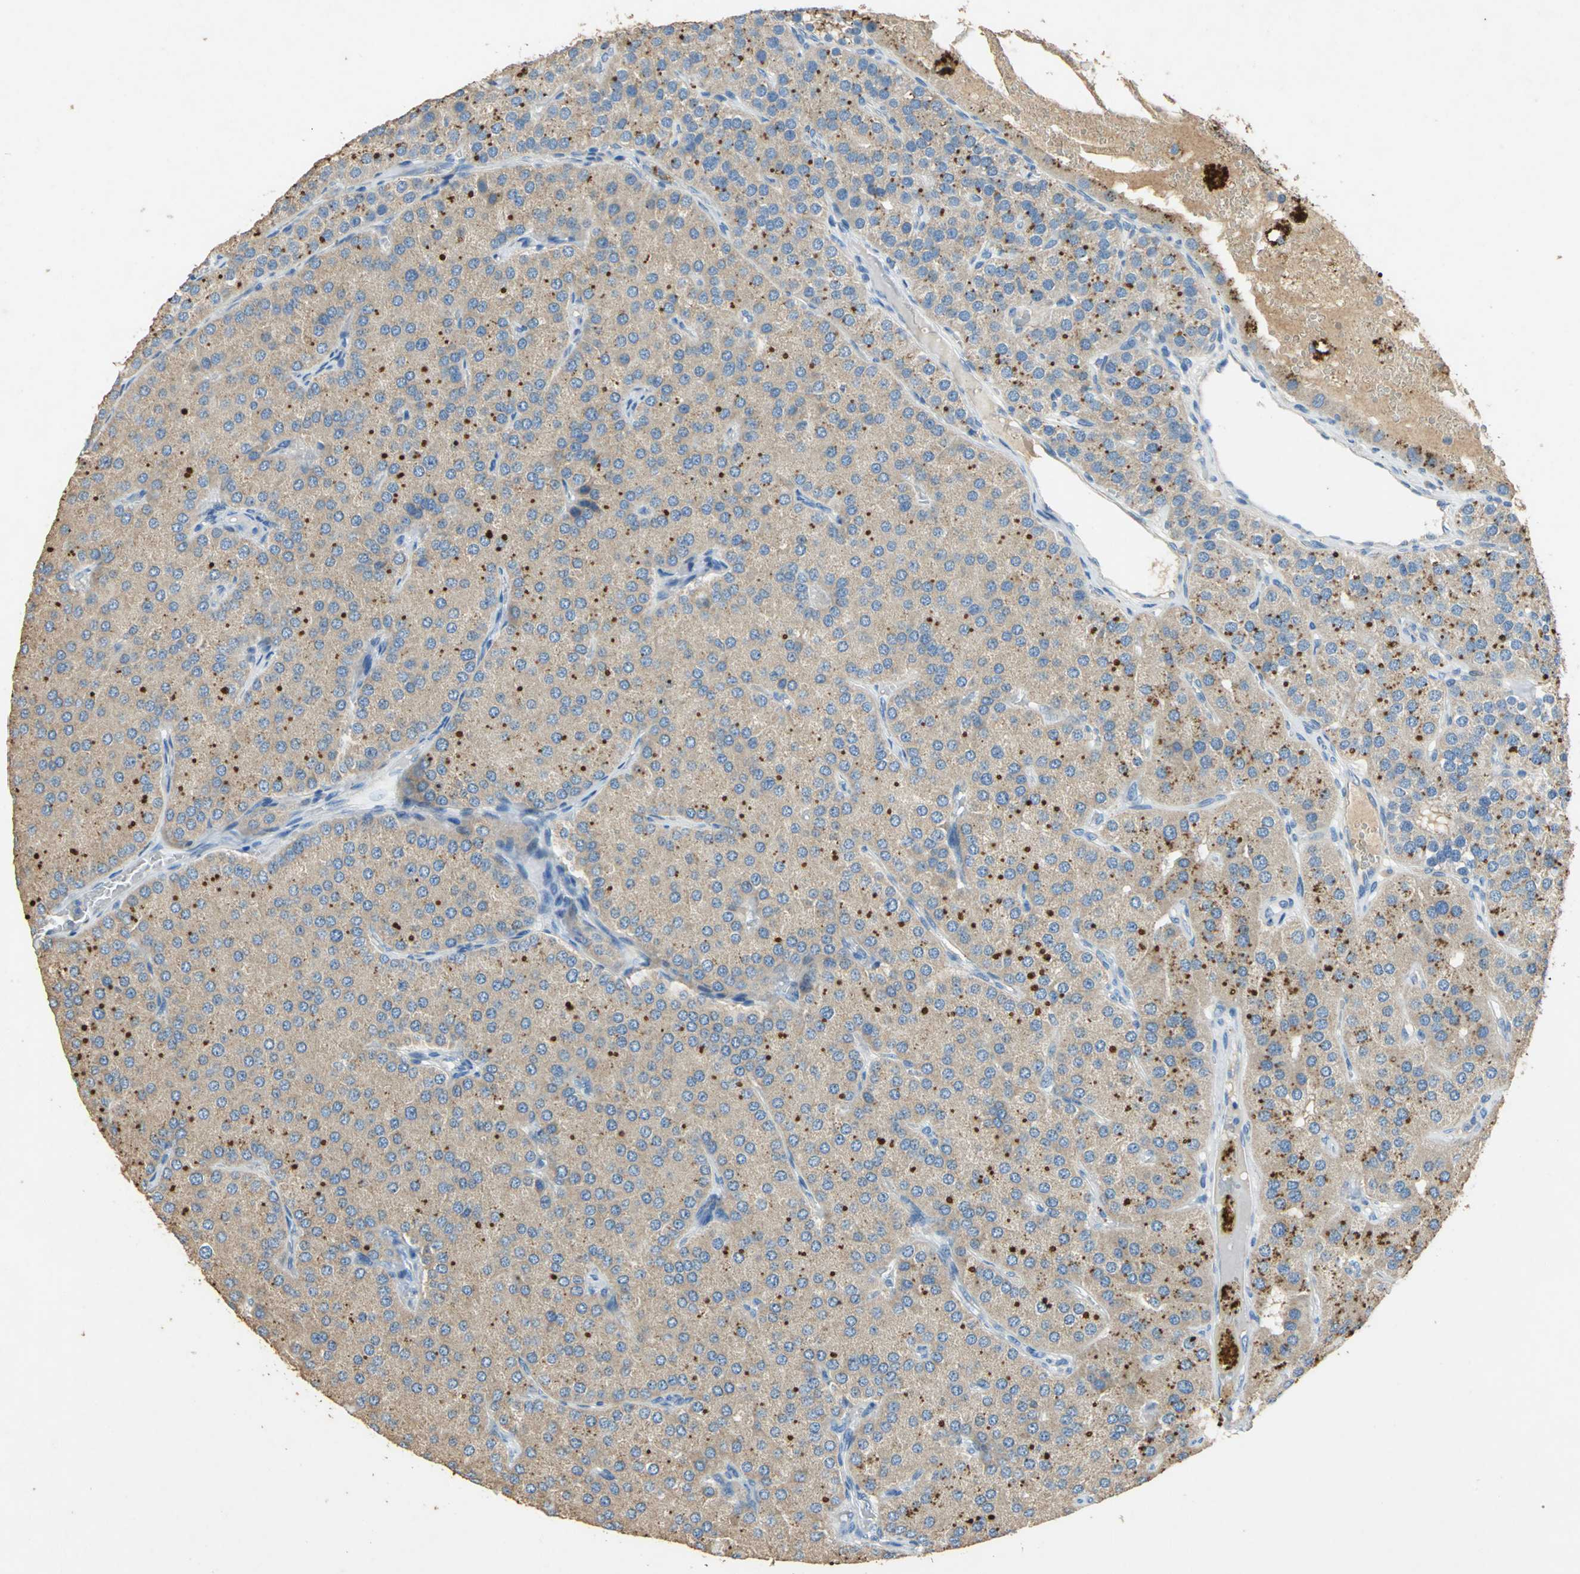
{"staining": {"intensity": "moderate", "quantity": ">75%", "location": "cytoplasmic/membranous"}, "tissue": "parathyroid gland", "cell_type": "Glandular cells", "image_type": "normal", "snomed": [{"axis": "morphology", "description": "Normal tissue, NOS"}, {"axis": "morphology", "description": "Adenoma, NOS"}, {"axis": "topography", "description": "Parathyroid gland"}], "caption": "A brown stain highlights moderate cytoplasmic/membranous staining of a protein in glandular cells of normal parathyroid gland. Nuclei are stained in blue.", "gene": "ADAMTS5", "patient": {"sex": "female", "age": 86}}